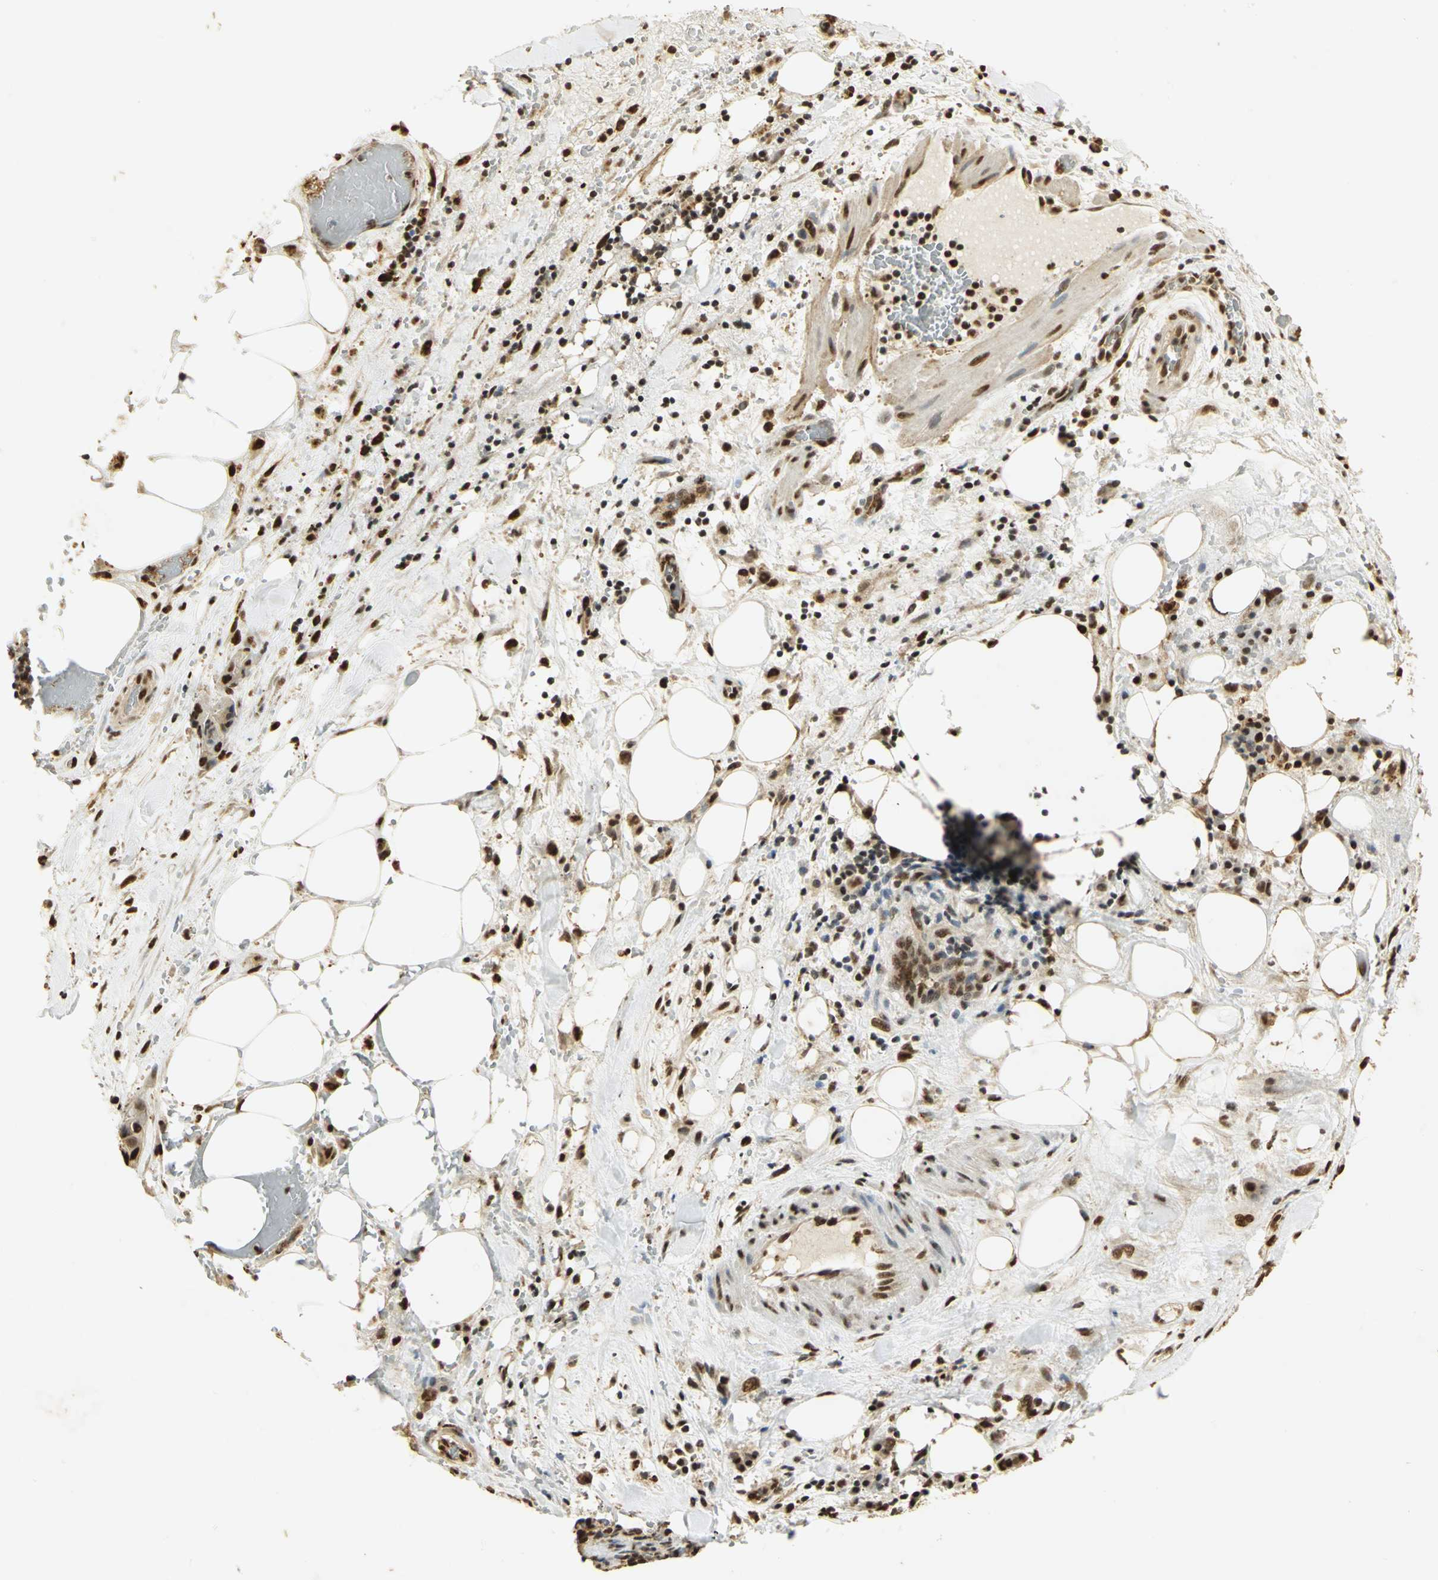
{"staining": {"intensity": "strong", "quantity": ">75%", "location": "cytoplasmic/membranous,nuclear"}, "tissue": "liver cancer", "cell_type": "Tumor cells", "image_type": "cancer", "snomed": [{"axis": "morphology", "description": "Cholangiocarcinoma"}, {"axis": "topography", "description": "Liver"}], "caption": "Strong cytoplasmic/membranous and nuclear protein expression is appreciated in about >75% of tumor cells in liver cholangiocarcinoma.", "gene": "SET", "patient": {"sex": "female", "age": 68}}